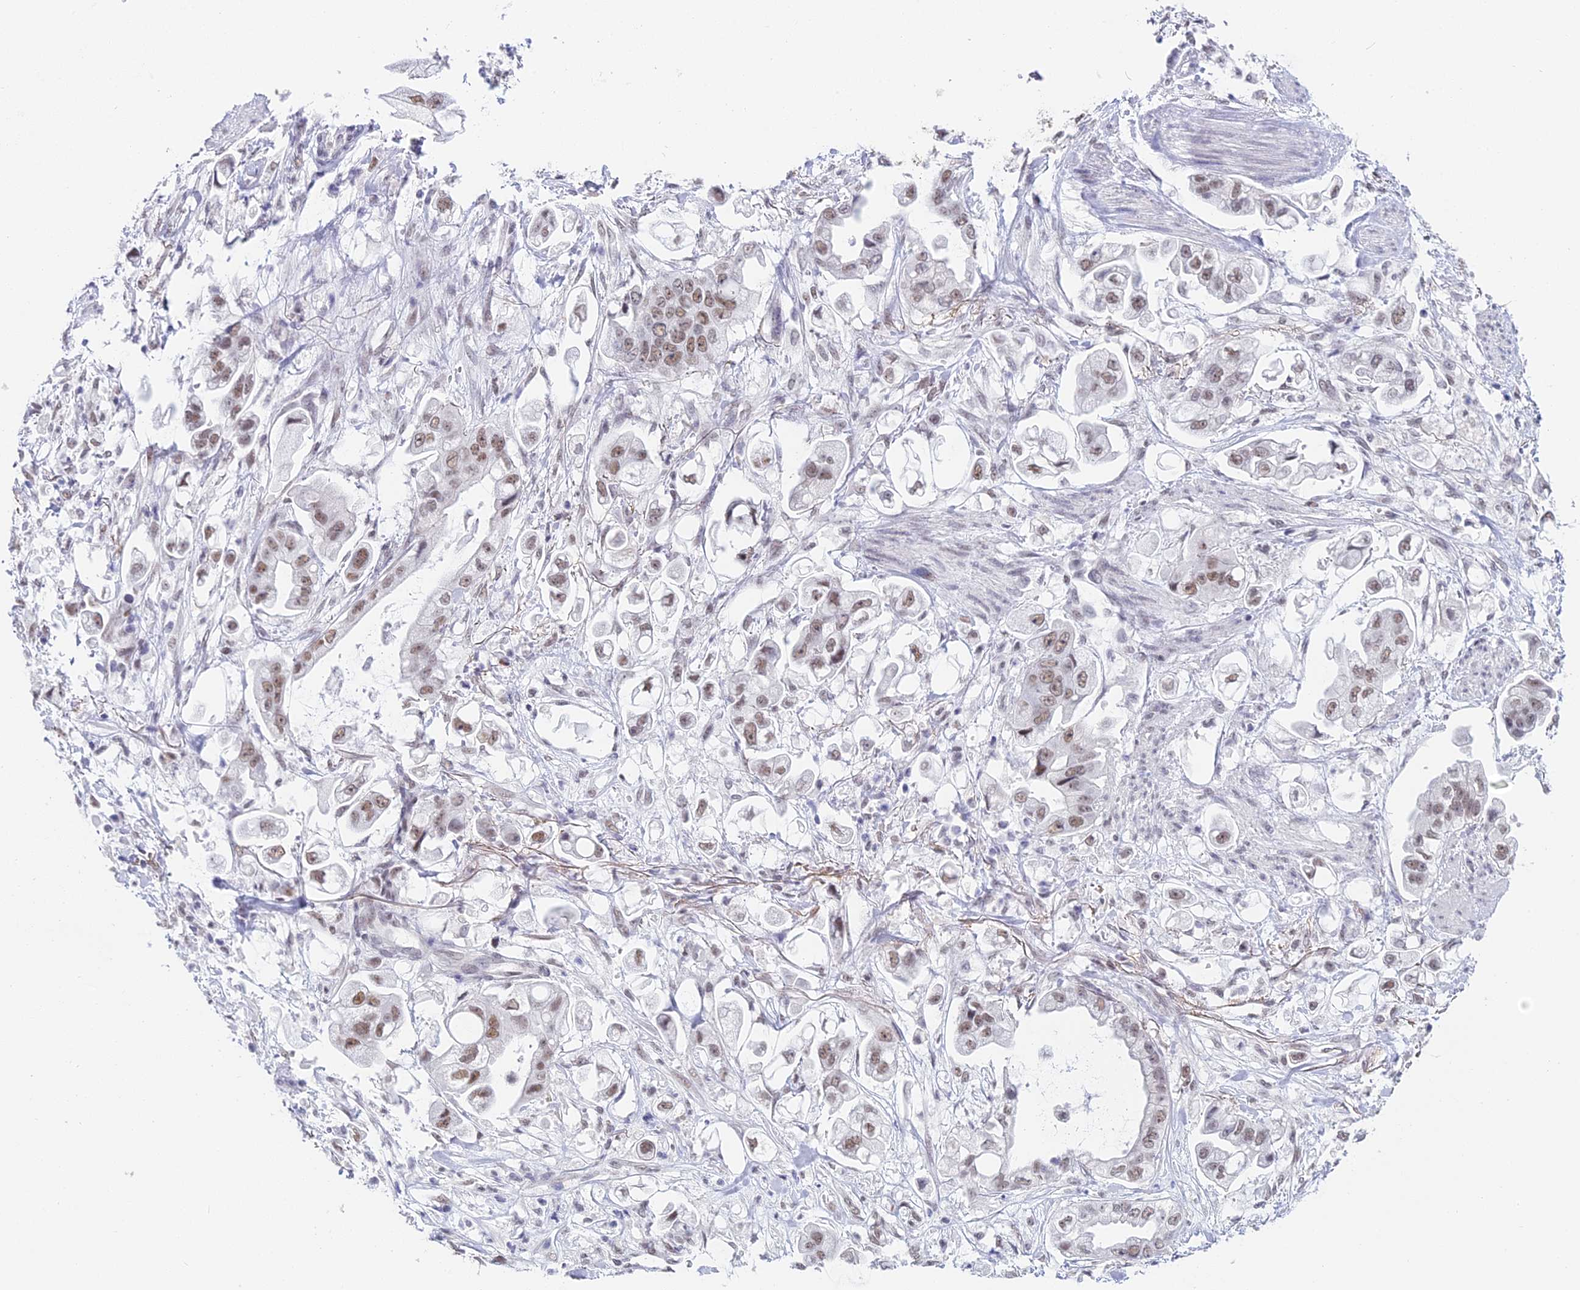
{"staining": {"intensity": "weak", "quantity": ">75%", "location": "nuclear"}, "tissue": "stomach cancer", "cell_type": "Tumor cells", "image_type": "cancer", "snomed": [{"axis": "morphology", "description": "Adenocarcinoma, NOS"}, {"axis": "topography", "description": "Stomach"}], "caption": "Protein staining by immunohistochemistry shows weak nuclear positivity in about >75% of tumor cells in stomach adenocarcinoma.", "gene": "RBM12", "patient": {"sex": "male", "age": 62}}